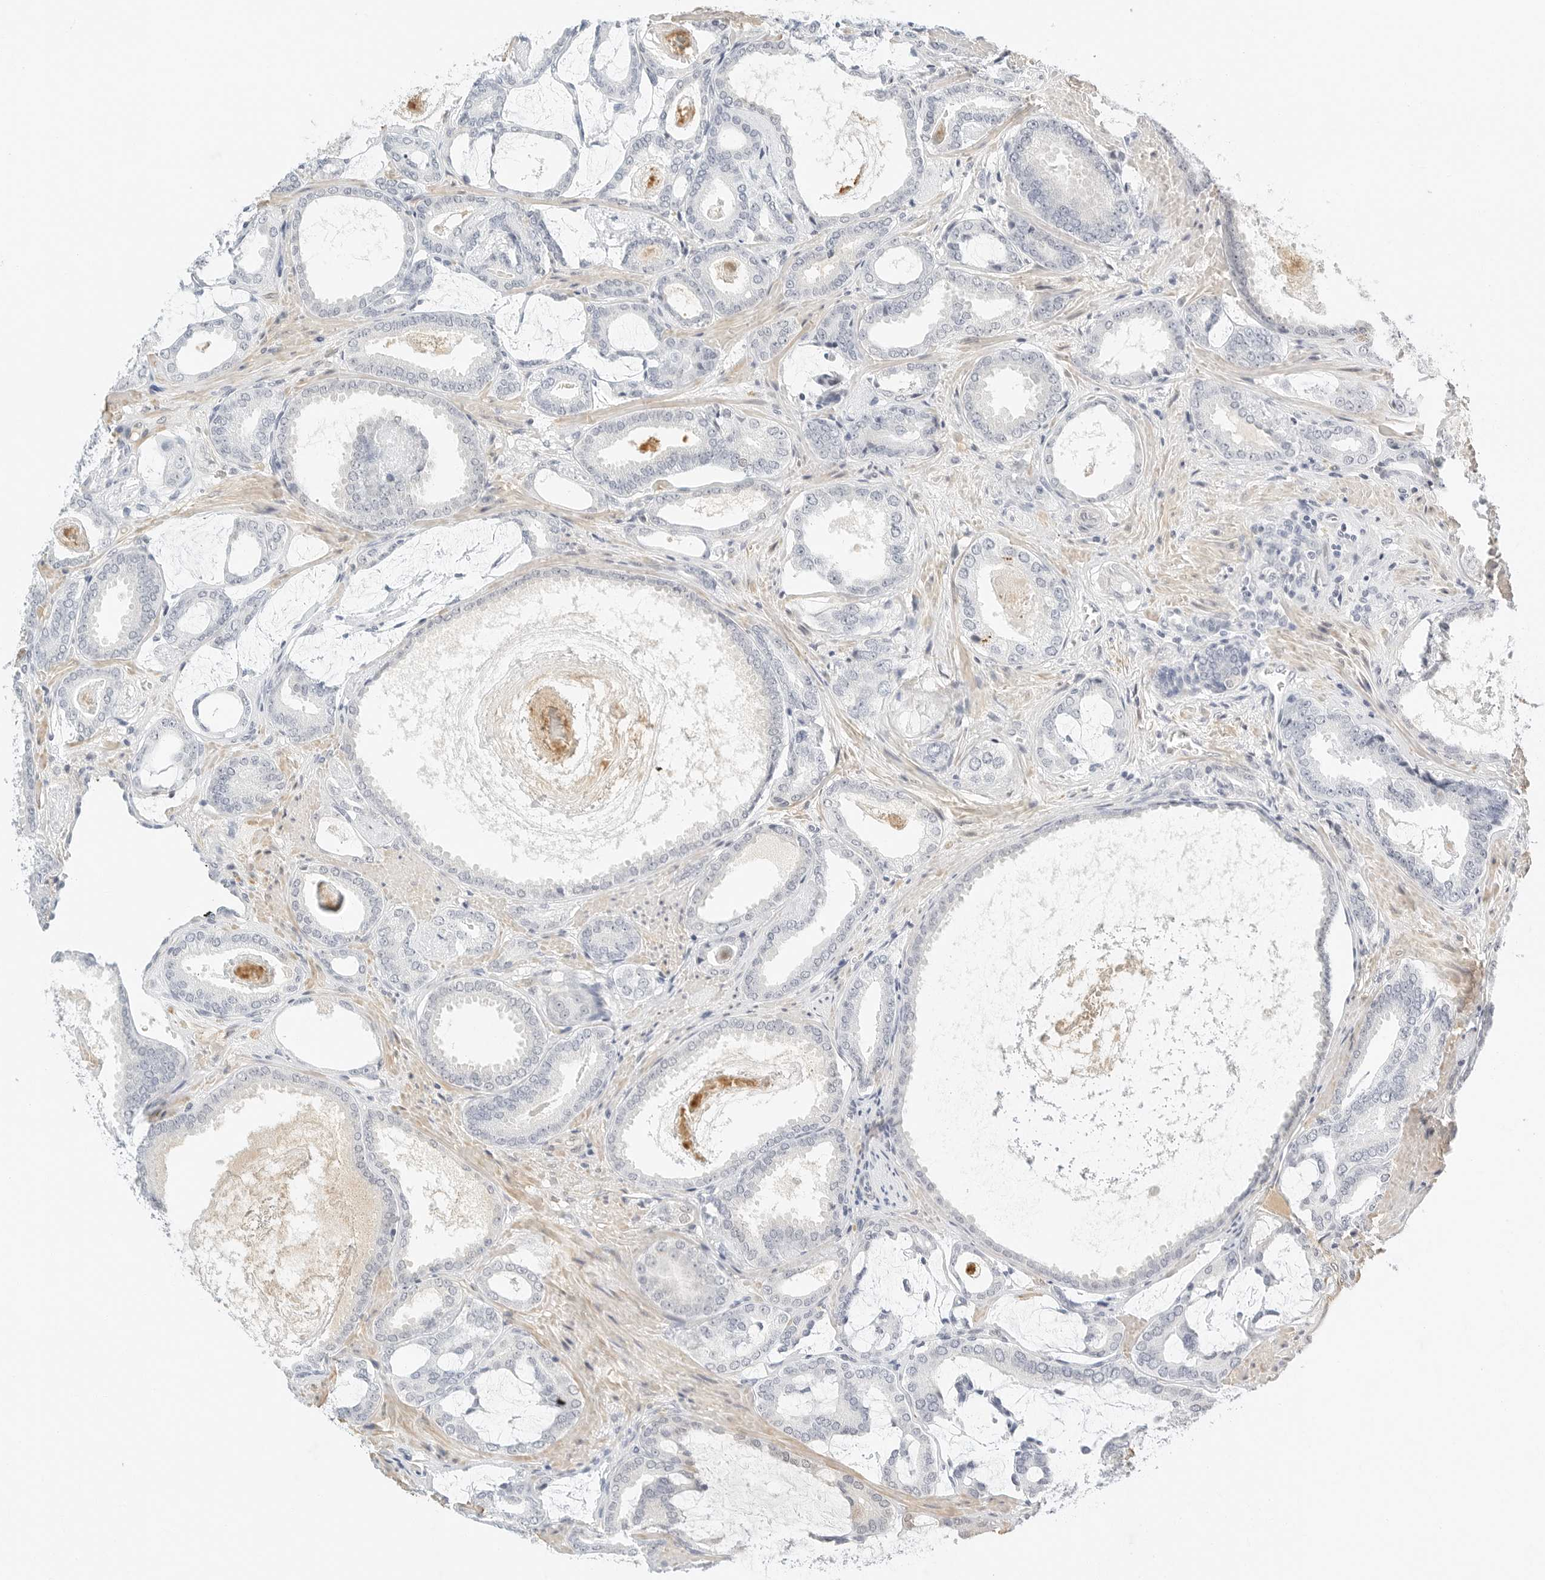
{"staining": {"intensity": "negative", "quantity": "none", "location": "none"}, "tissue": "prostate cancer", "cell_type": "Tumor cells", "image_type": "cancer", "snomed": [{"axis": "morphology", "description": "Adenocarcinoma, Low grade"}, {"axis": "topography", "description": "Prostate"}], "caption": "Tumor cells are negative for protein expression in human adenocarcinoma (low-grade) (prostate).", "gene": "PKDCC", "patient": {"sex": "male", "age": 71}}